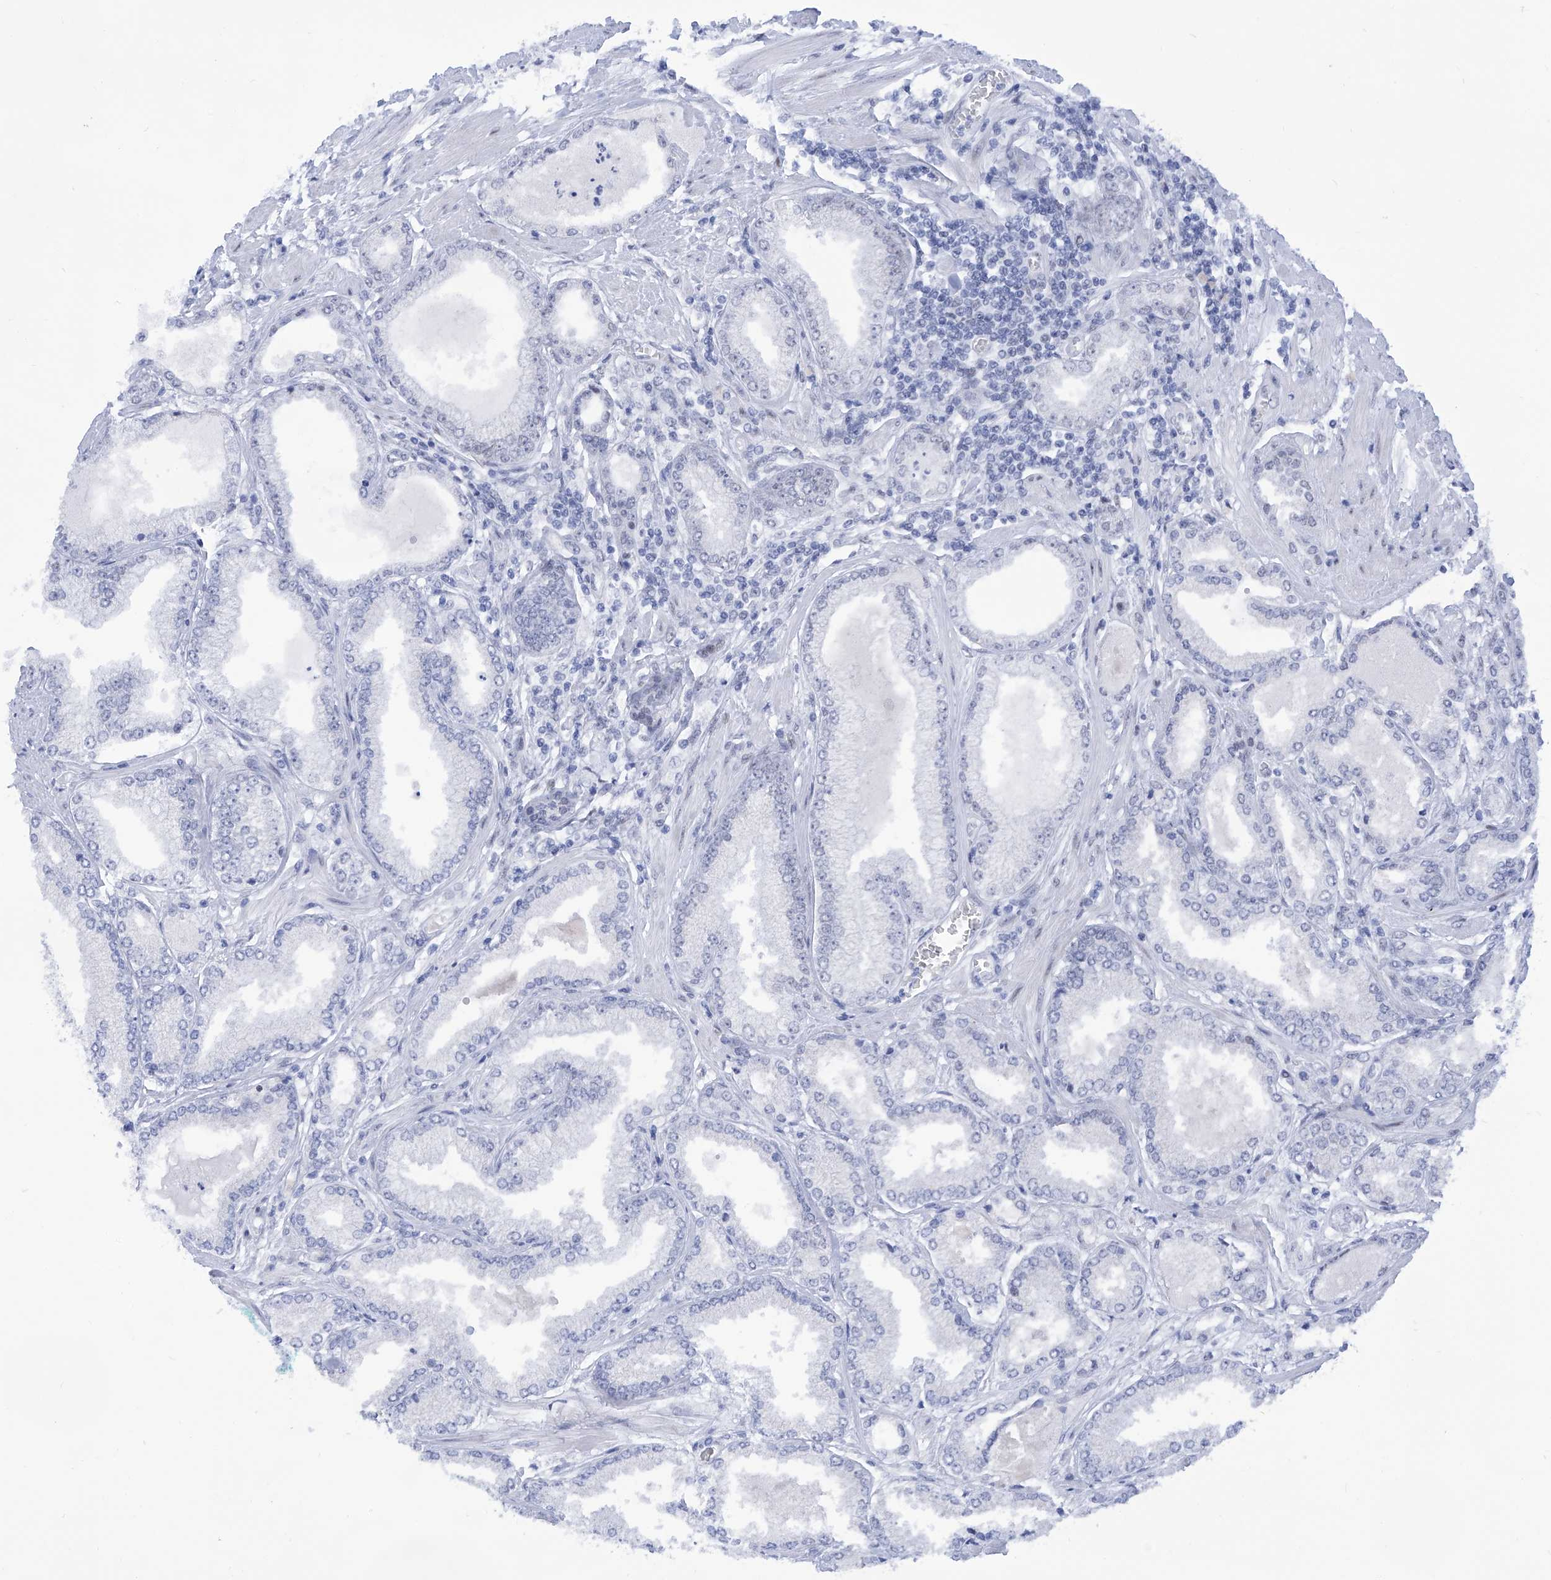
{"staining": {"intensity": "negative", "quantity": "none", "location": "none"}, "tissue": "prostate cancer", "cell_type": "Tumor cells", "image_type": "cancer", "snomed": [{"axis": "morphology", "description": "Adenocarcinoma, Low grade"}, {"axis": "topography", "description": "Prostate"}], "caption": "IHC micrograph of human prostate cancer stained for a protein (brown), which displays no expression in tumor cells.", "gene": "SART1", "patient": {"sex": "male", "age": 62}}